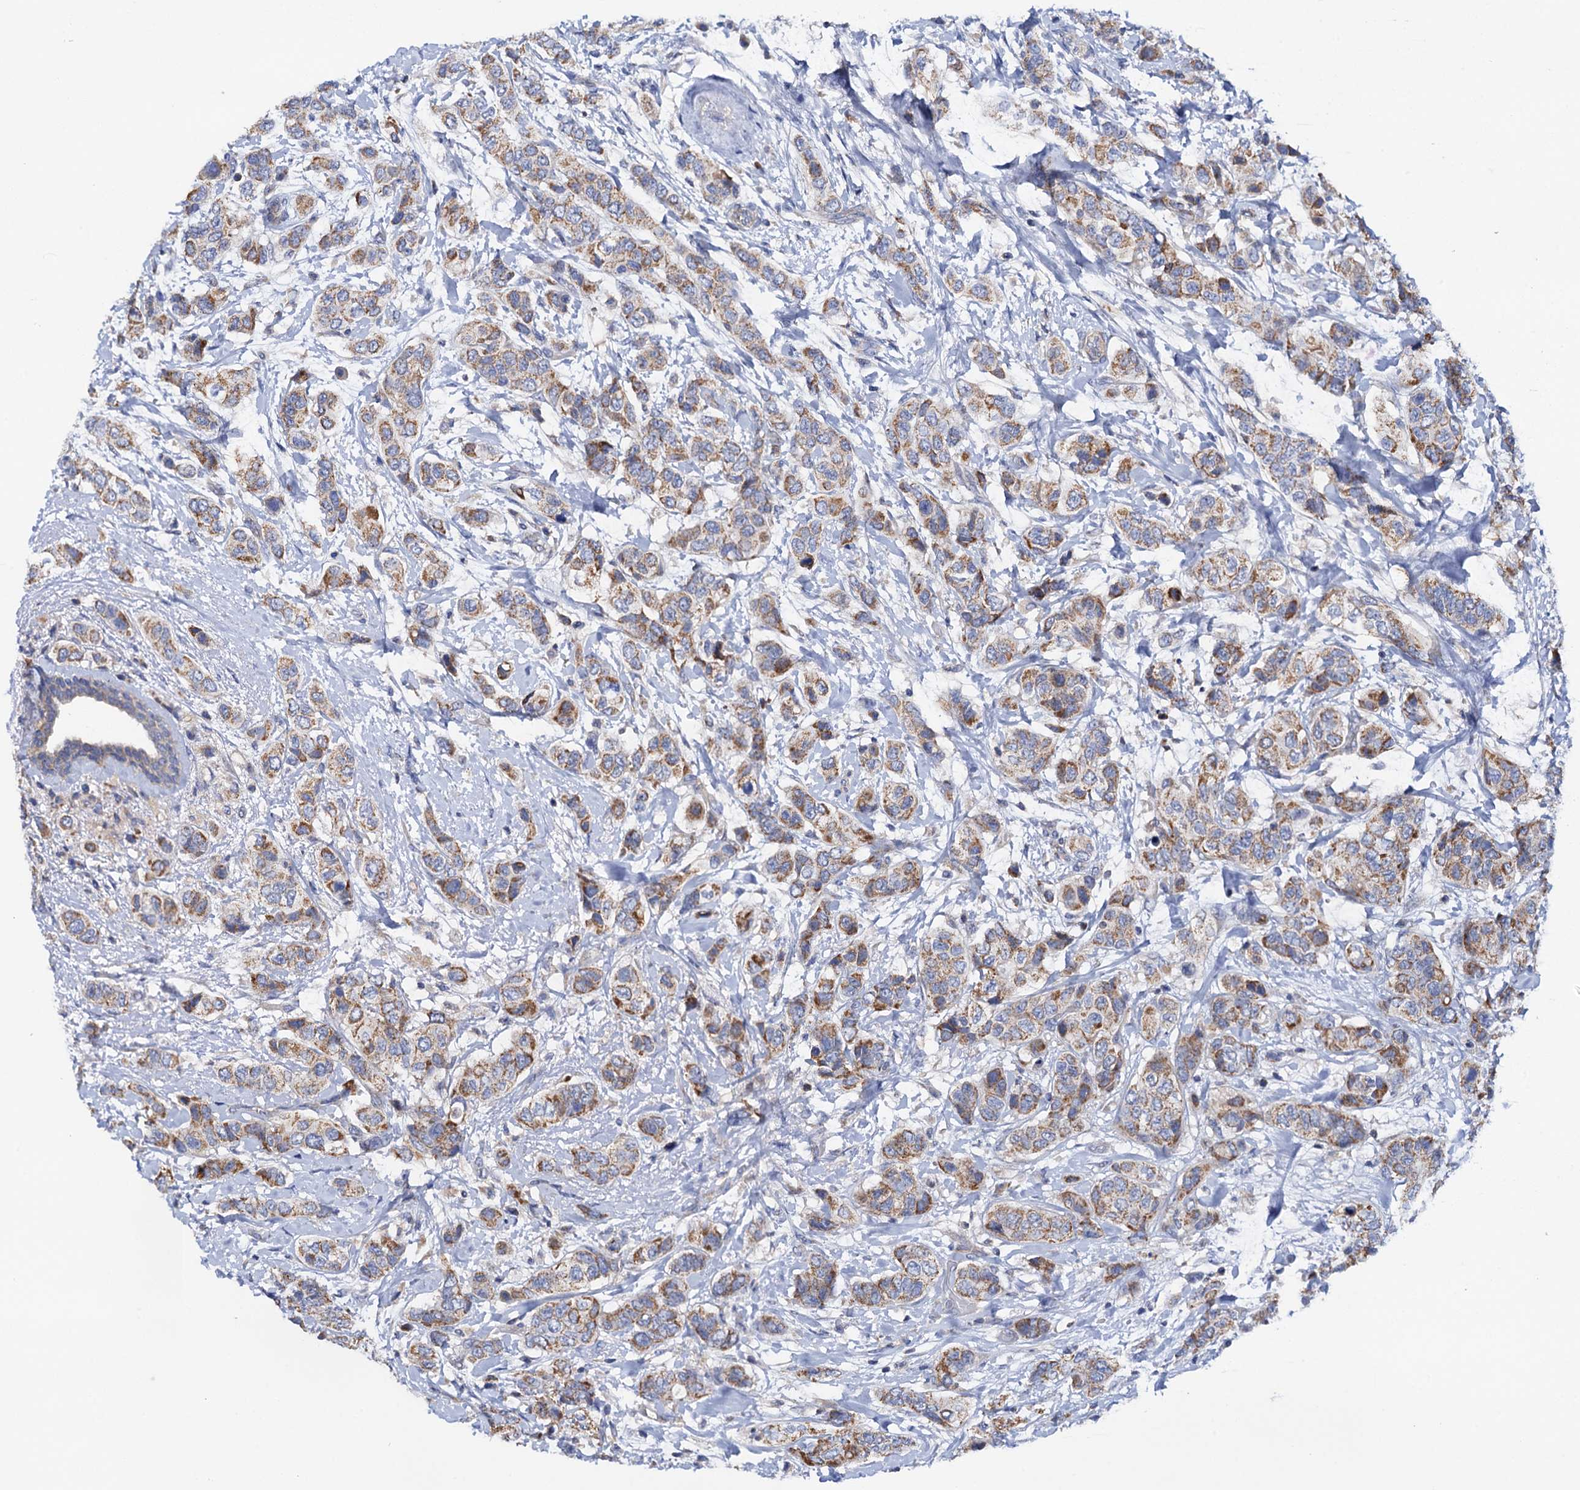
{"staining": {"intensity": "moderate", "quantity": ">75%", "location": "cytoplasmic/membranous"}, "tissue": "breast cancer", "cell_type": "Tumor cells", "image_type": "cancer", "snomed": [{"axis": "morphology", "description": "Lobular carcinoma"}, {"axis": "topography", "description": "Breast"}], "caption": "The histopathology image reveals a brown stain indicating the presence of a protein in the cytoplasmic/membranous of tumor cells in breast cancer. Nuclei are stained in blue.", "gene": "MRPL48", "patient": {"sex": "female", "age": 51}}